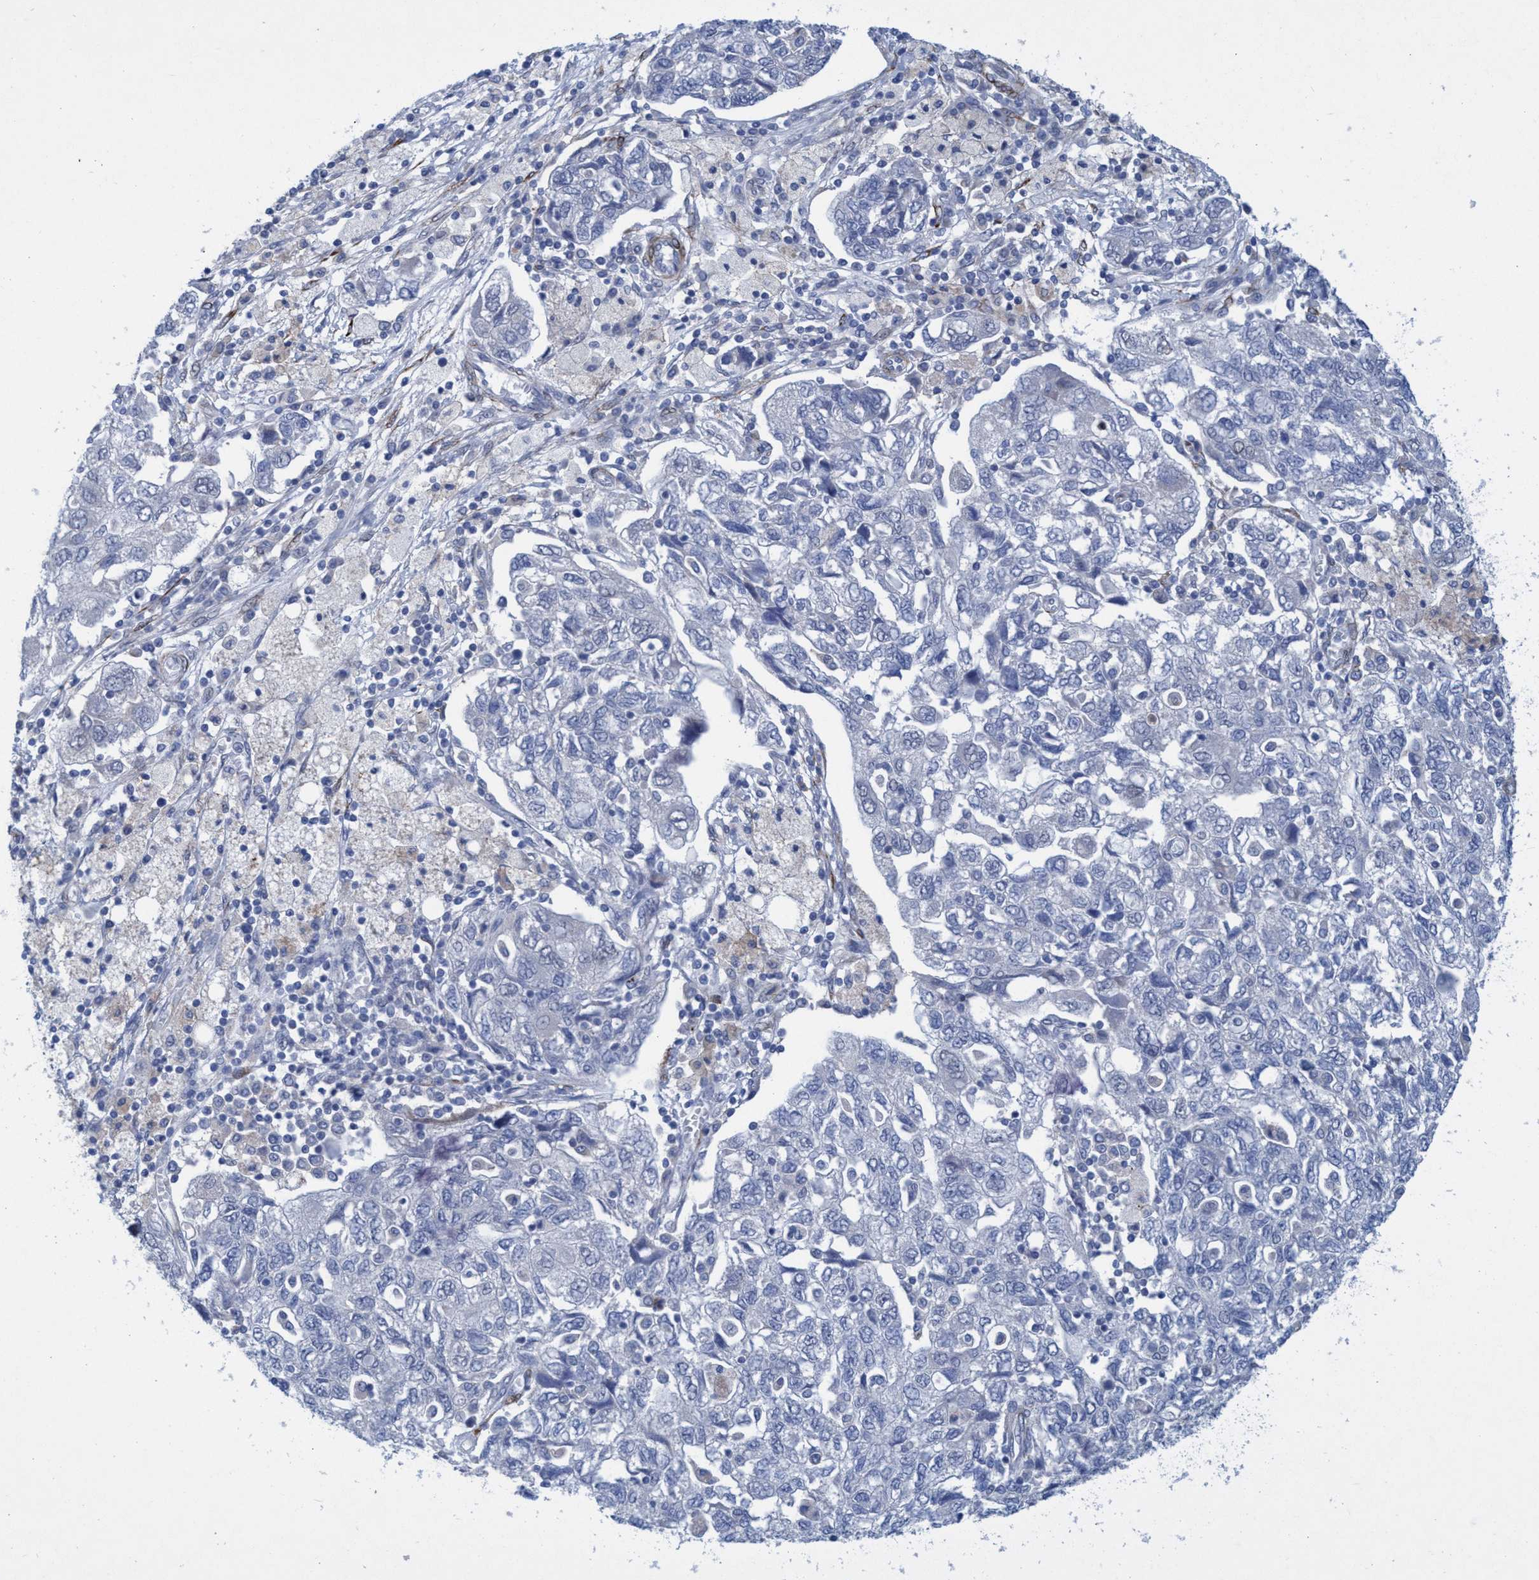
{"staining": {"intensity": "negative", "quantity": "none", "location": "none"}, "tissue": "ovarian cancer", "cell_type": "Tumor cells", "image_type": "cancer", "snomed": [{"axis": "morphology", "description": "Carcinoma, NOS"}, {"axis": "morphology", "description": "Cystadenocarcinoma, serous, NOS"}, {"axis": "topography", "description": "Ovary"}], "caption": "The immunohistochemistry (IHC) image has no significant expression in tumor cells of ovarian cancer tissue.", "gene": "SLC43A2", "patient": {"sex": "female", "age": 69}}